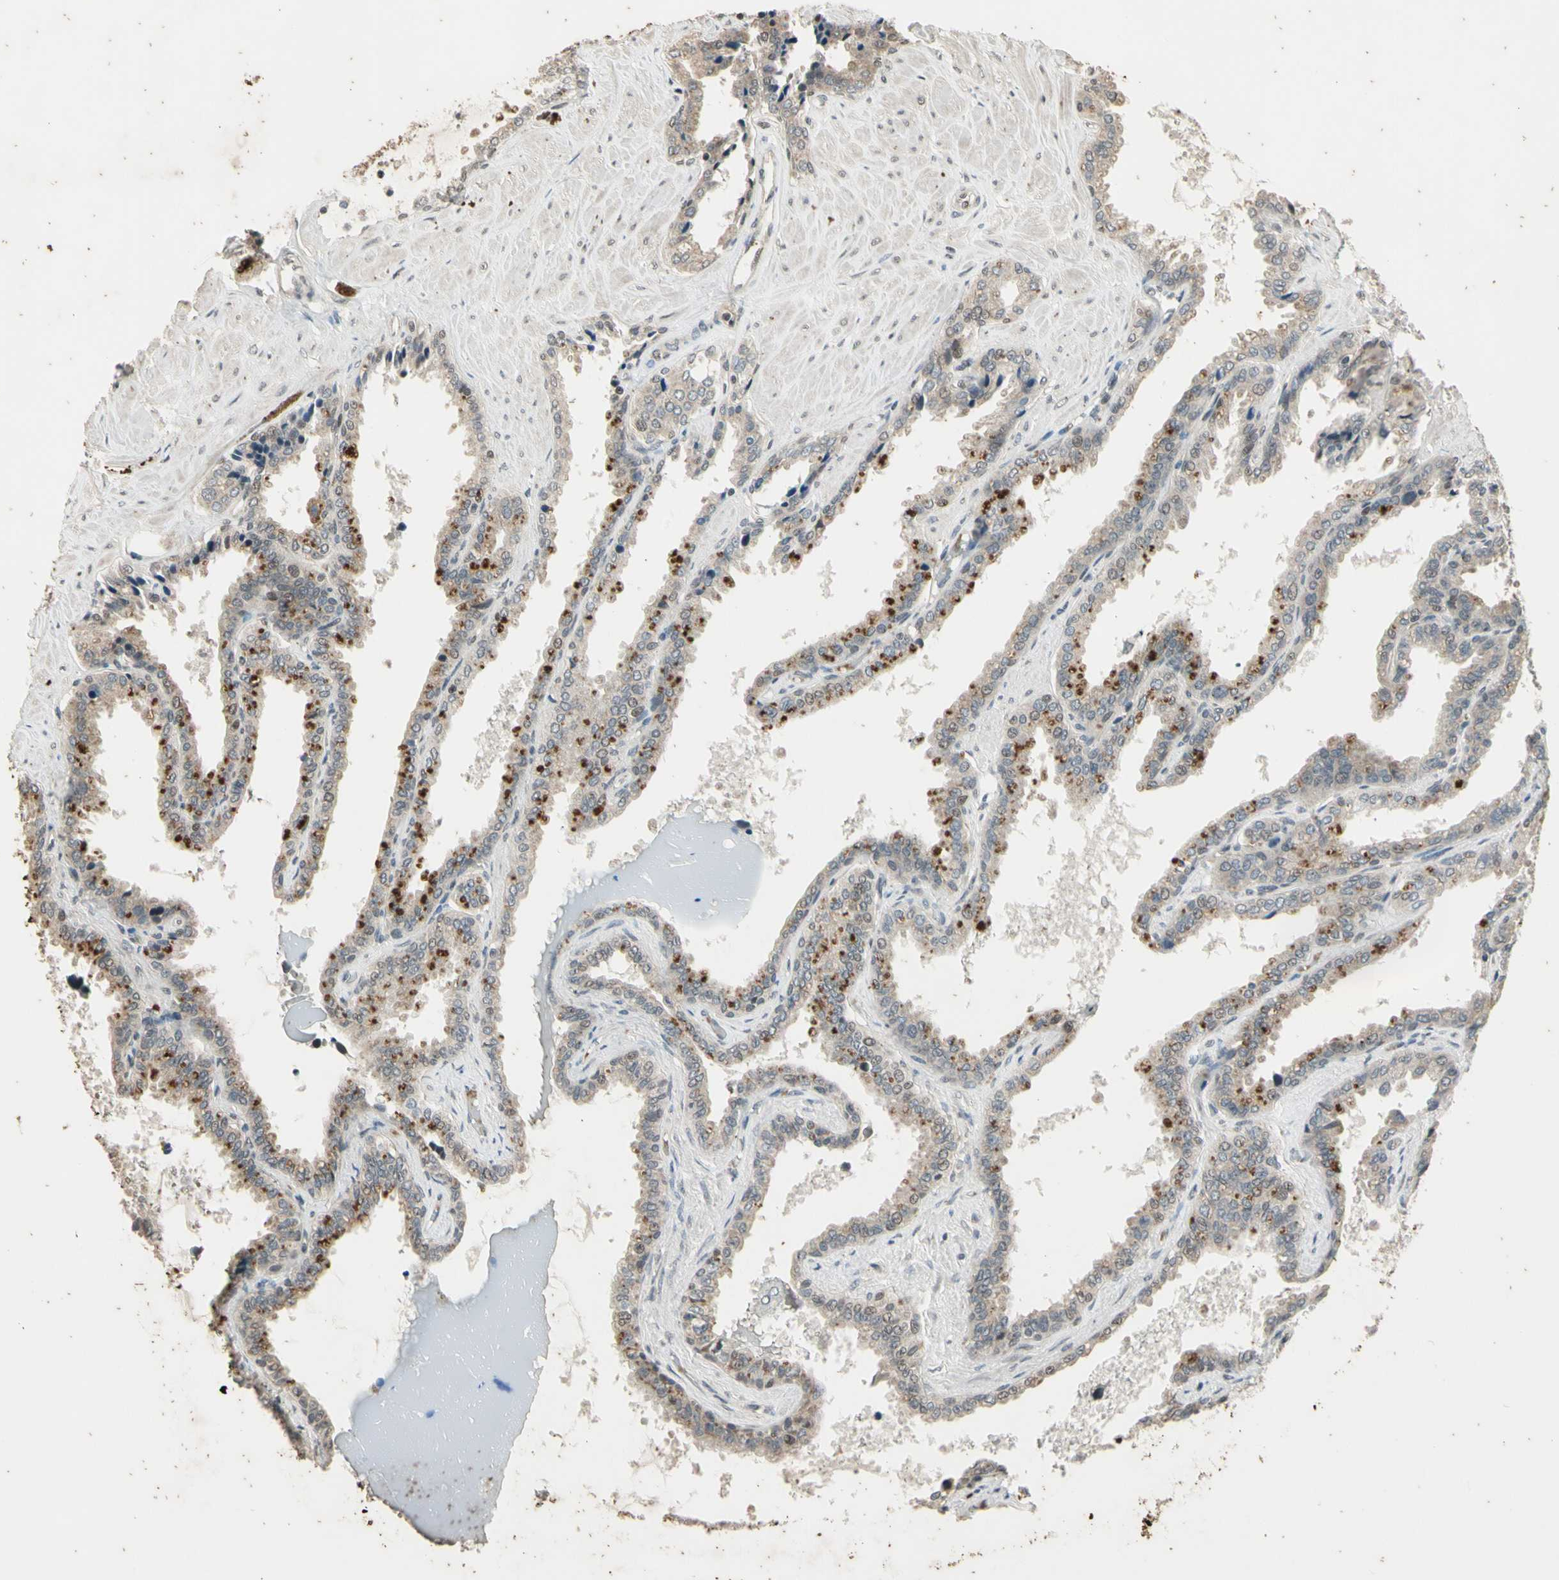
{"staining": {"intensity": "strong", "quantity": "<25%", "location": "cytoplasmic/membranous"}, "tissue": "seminal vesicle", "cell_type": "Glandular cells", "image_type": "normal", "snomed": [{"axis": "morphology", "description": "Normal tissue, NOS"}, {"axis": "topography", "description": "Seminal veicle"}], "caption": "Seminal vesicle stained for a protein displays strong cytoplasmic/membranous positivity in glandular cells. The staining was performed using DAB to visualize the protein expression in brown, while the nuclei were stained in blue with hematoxylin (Magnification: 20x).", "gene": "EFNB2", "patient": {"sex": "male", "age": 46}}